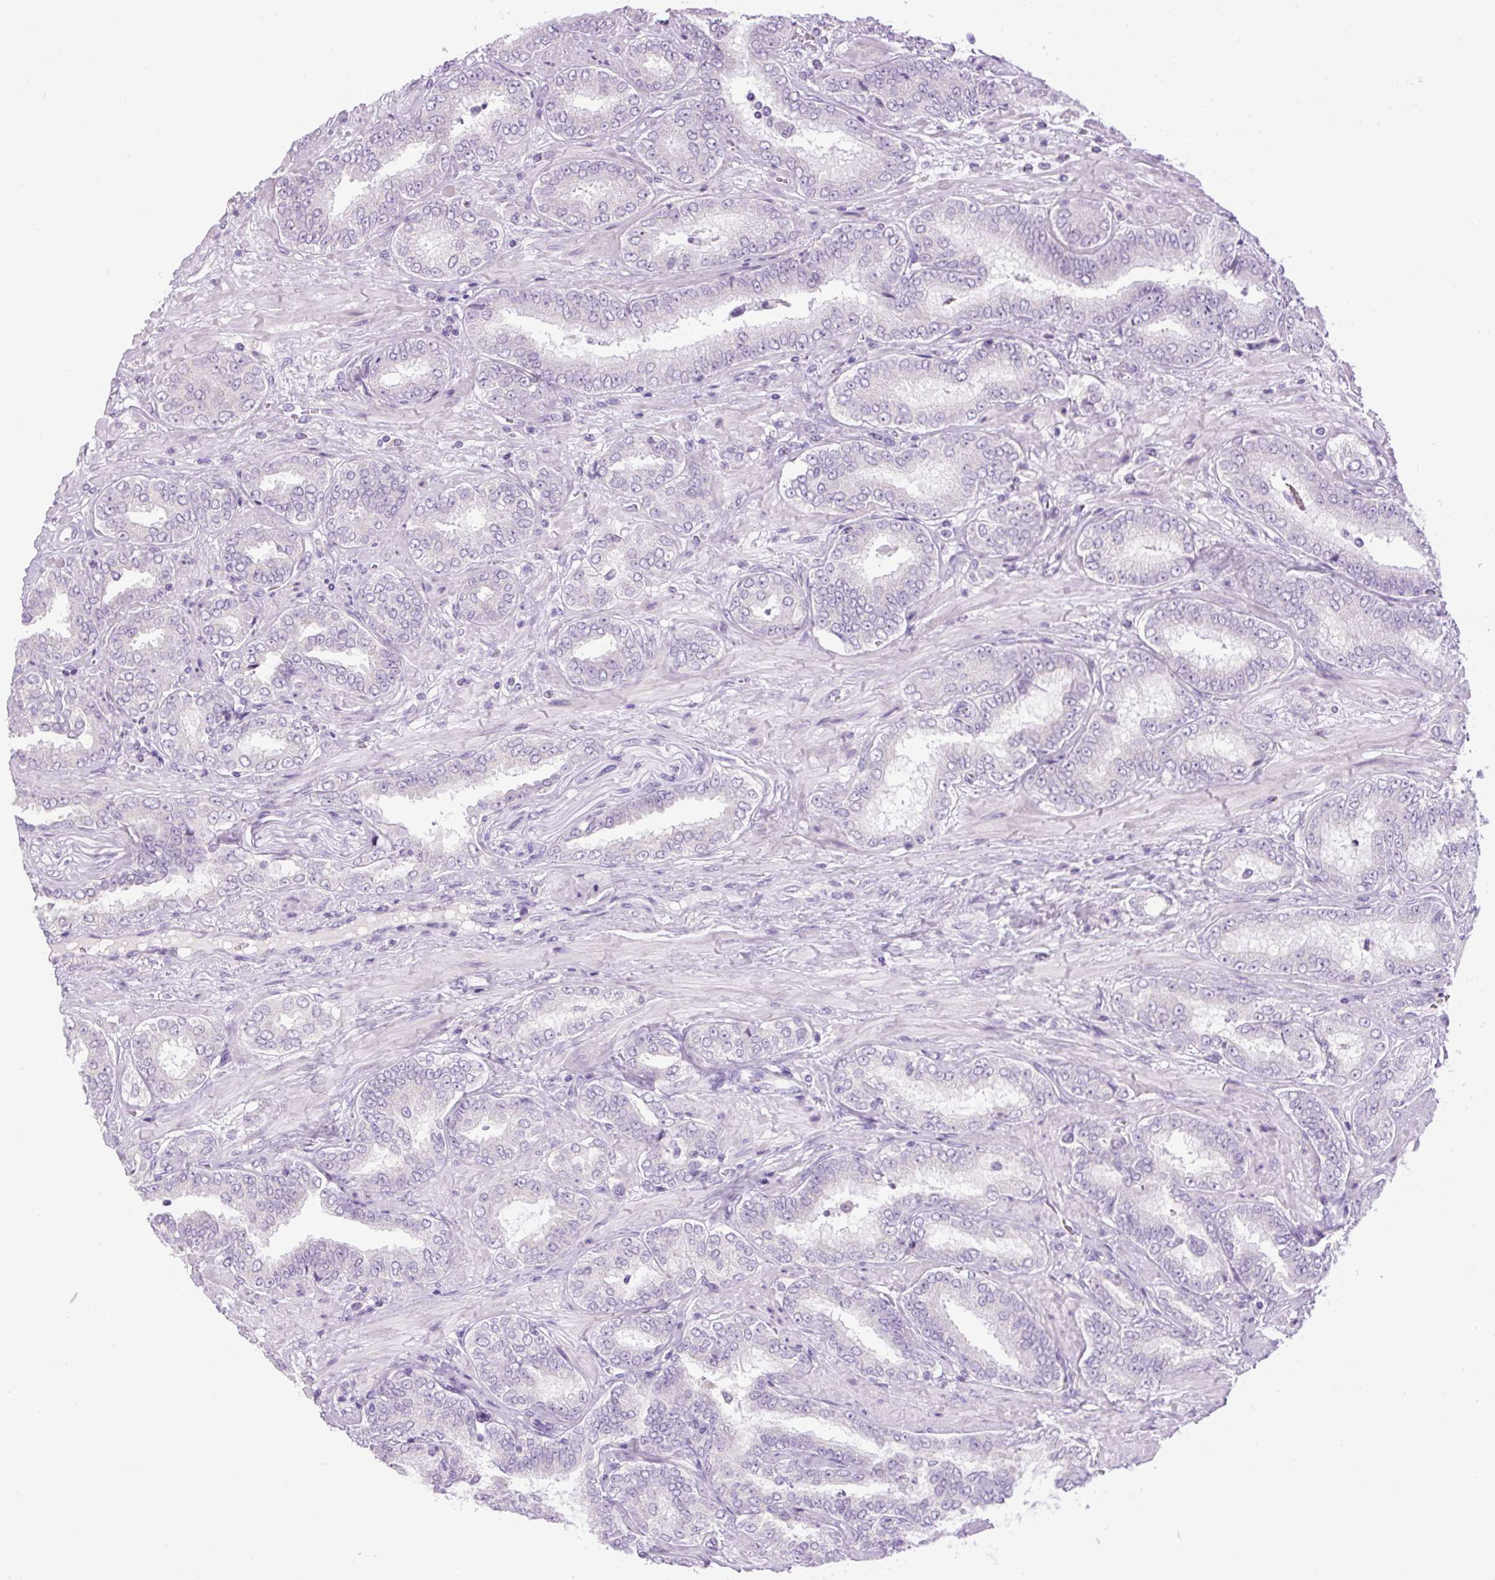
{"staining": {"intensity": "negative", "quantity": "none", "location": "none"}, "tissue": "prostate cancer", "cell_type": "Tumor cells", "image_type": "cancer", "snomed": [{"axis": "morphology", "description": "Adenocarcinoma, High grade"}, {"axis": "topography", "description": "Prostate"}], "caption": "This is an immunohistochemistry image of human high-grade adenocarcinoma (prostate). There is no staining in tumor cells.", "gene": "FABP7", "patient": {"sex": "male", "age": 72}}